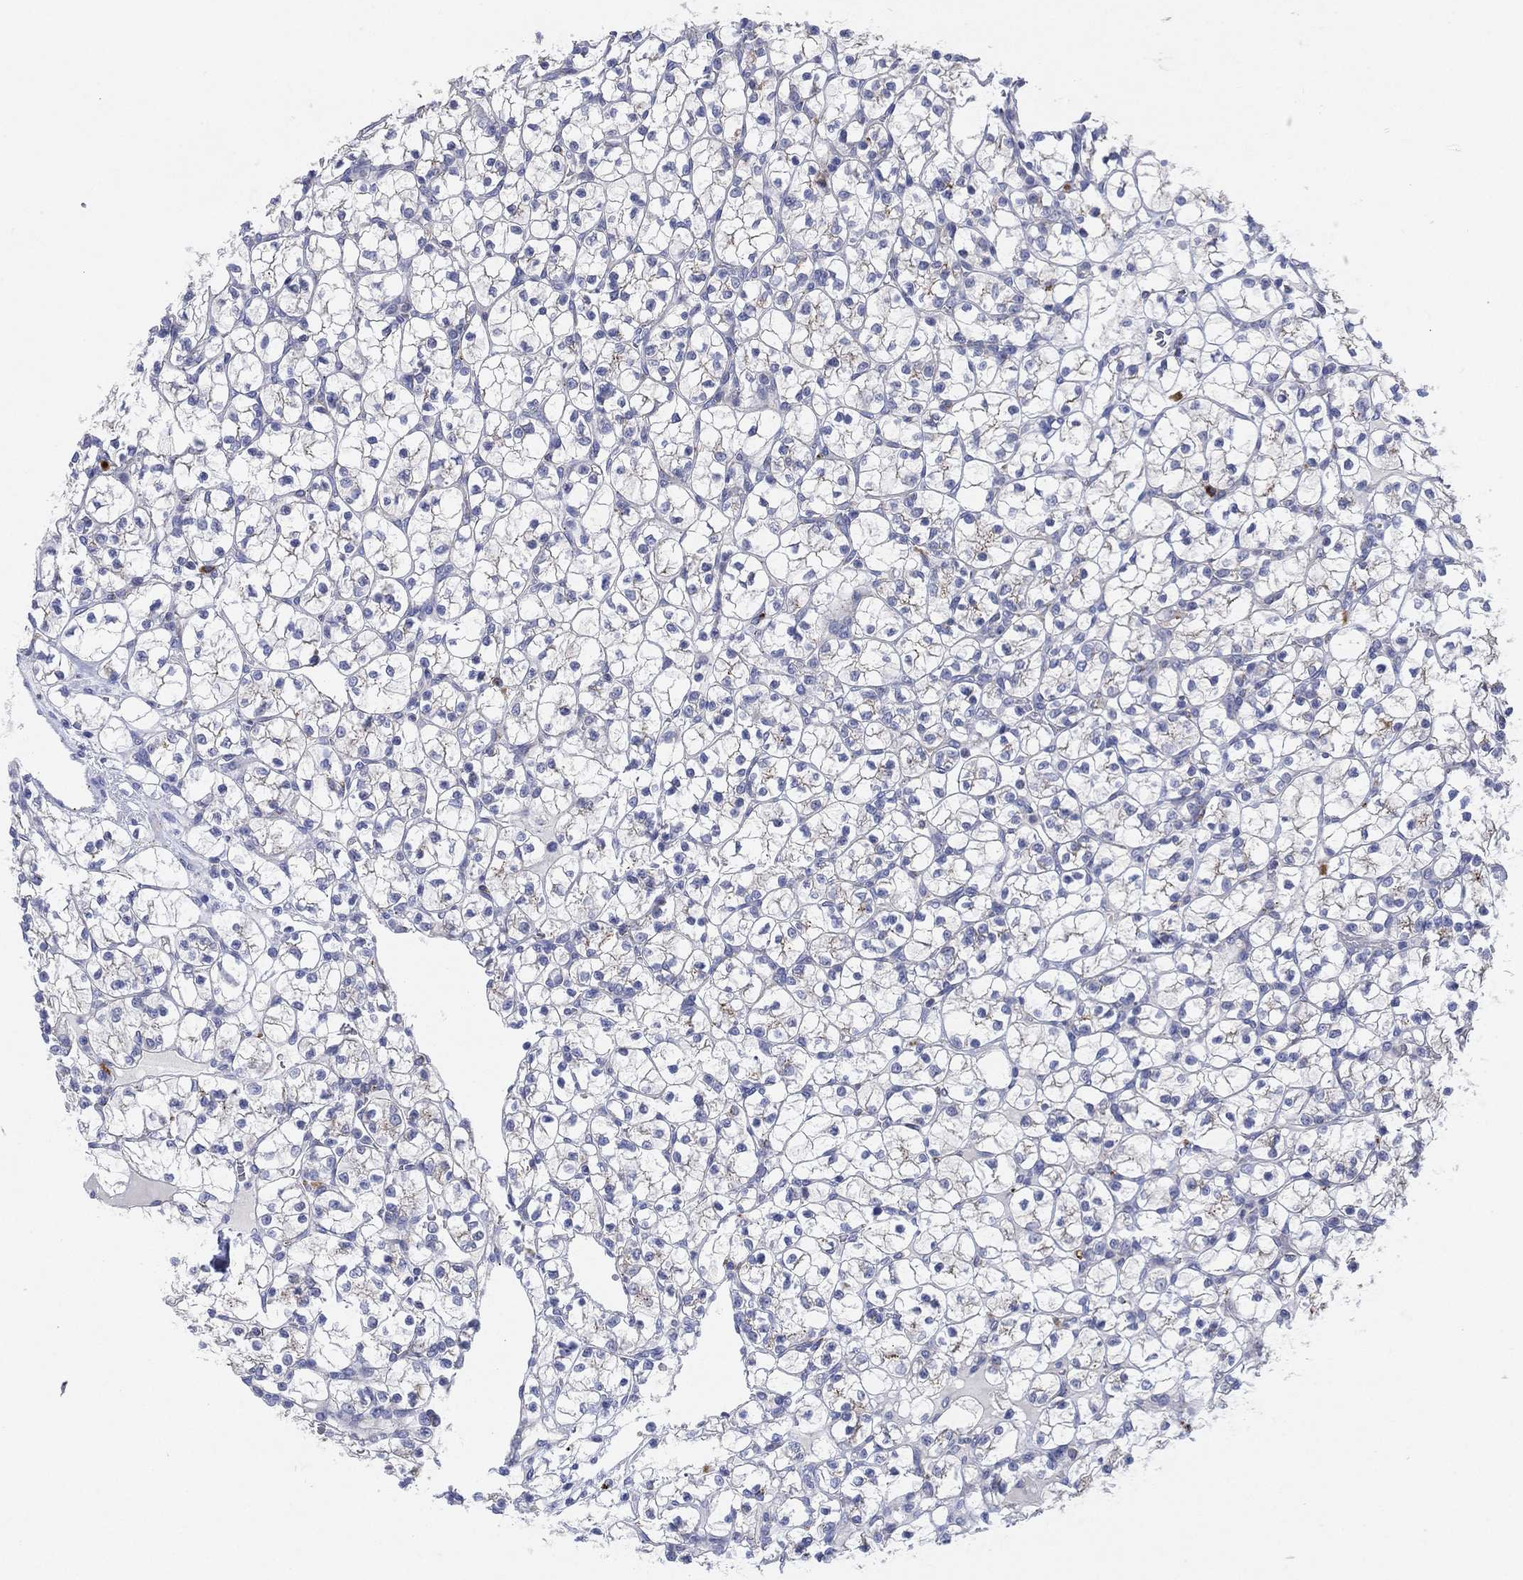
{"staining": {"intensity": "weak", "quantity": "<25%", "location": "cytoplasmic/membranous"}, "tissue": "renal cancer", "cell_type": "Tumor cells", "image_type": "cancer", "snomed": [{"axis": "morphology", "description": "Adenocarcinoma, NOS"}, {"axis": "topography", "description": "Kidney"}], "caption": "Renal adenocarcinoma was stained to show a protein in brown. There is no significant staining in tumor cells. Brightfield microscopy of immunohistochemistry stained with DAB (3,3'-diaminobenzidine) (brown) and hematoxylin (blue), captured at high magnification.", "gene": "GALNS", "patient": {"sex": "female", "age": 89}}